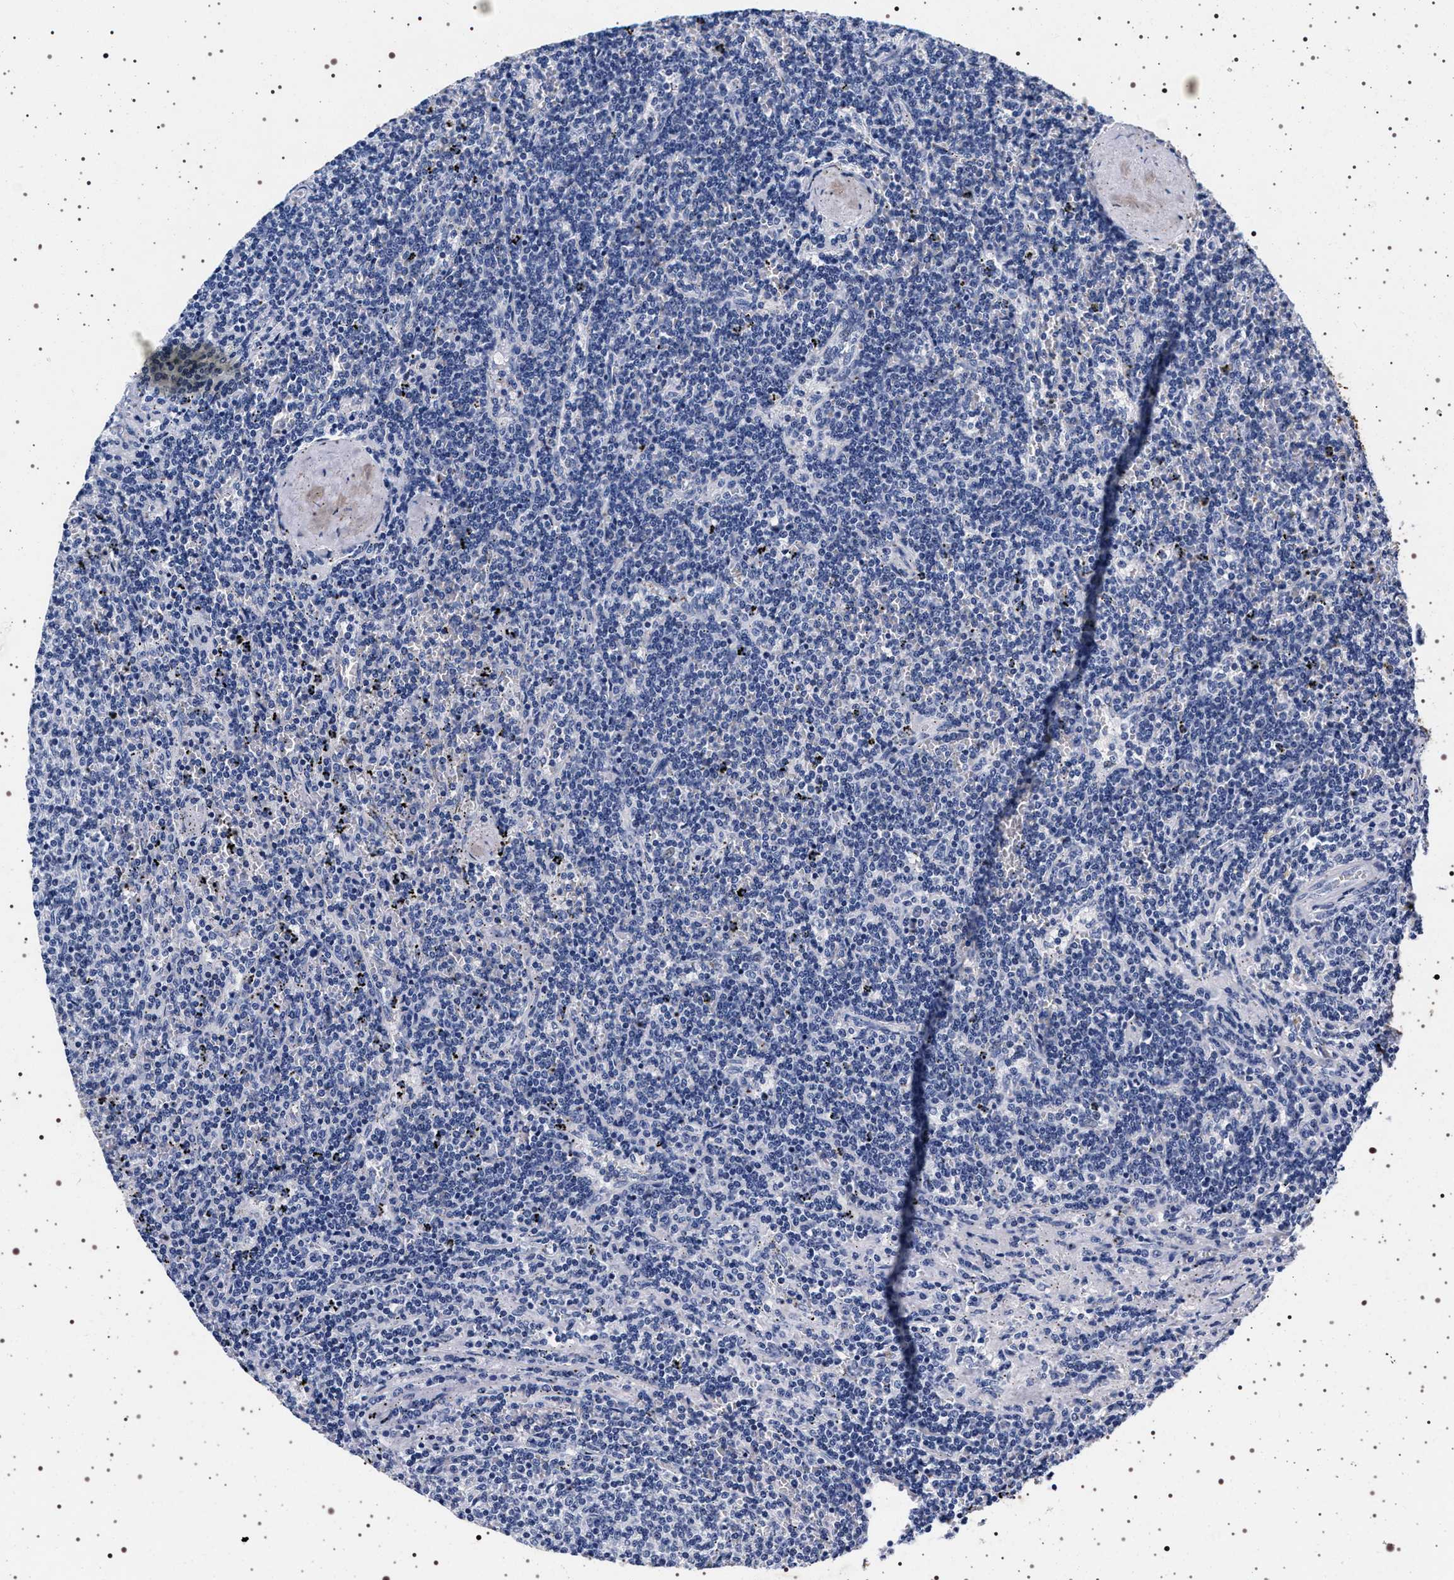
{"staining": {"intensity": "negative", "quantity": "none", "location": "none"}, "tissue": "lymphoma", "cell_type": "Tumor cells", "image_type": "cancer", "snomed": [{"axis": "morphology", "description": "Malignant lymphoma, non-Hodgkin's type, Low grade"}, {"axis": "topography", "description": "Spleen"}], "caption": "This is an immunohistochemistry (IHC) micrograph of human lymphoma. There is no positivity in tumor cells.", "gene": "SYN1", "patient": {"sex": "female", "age": 50}}